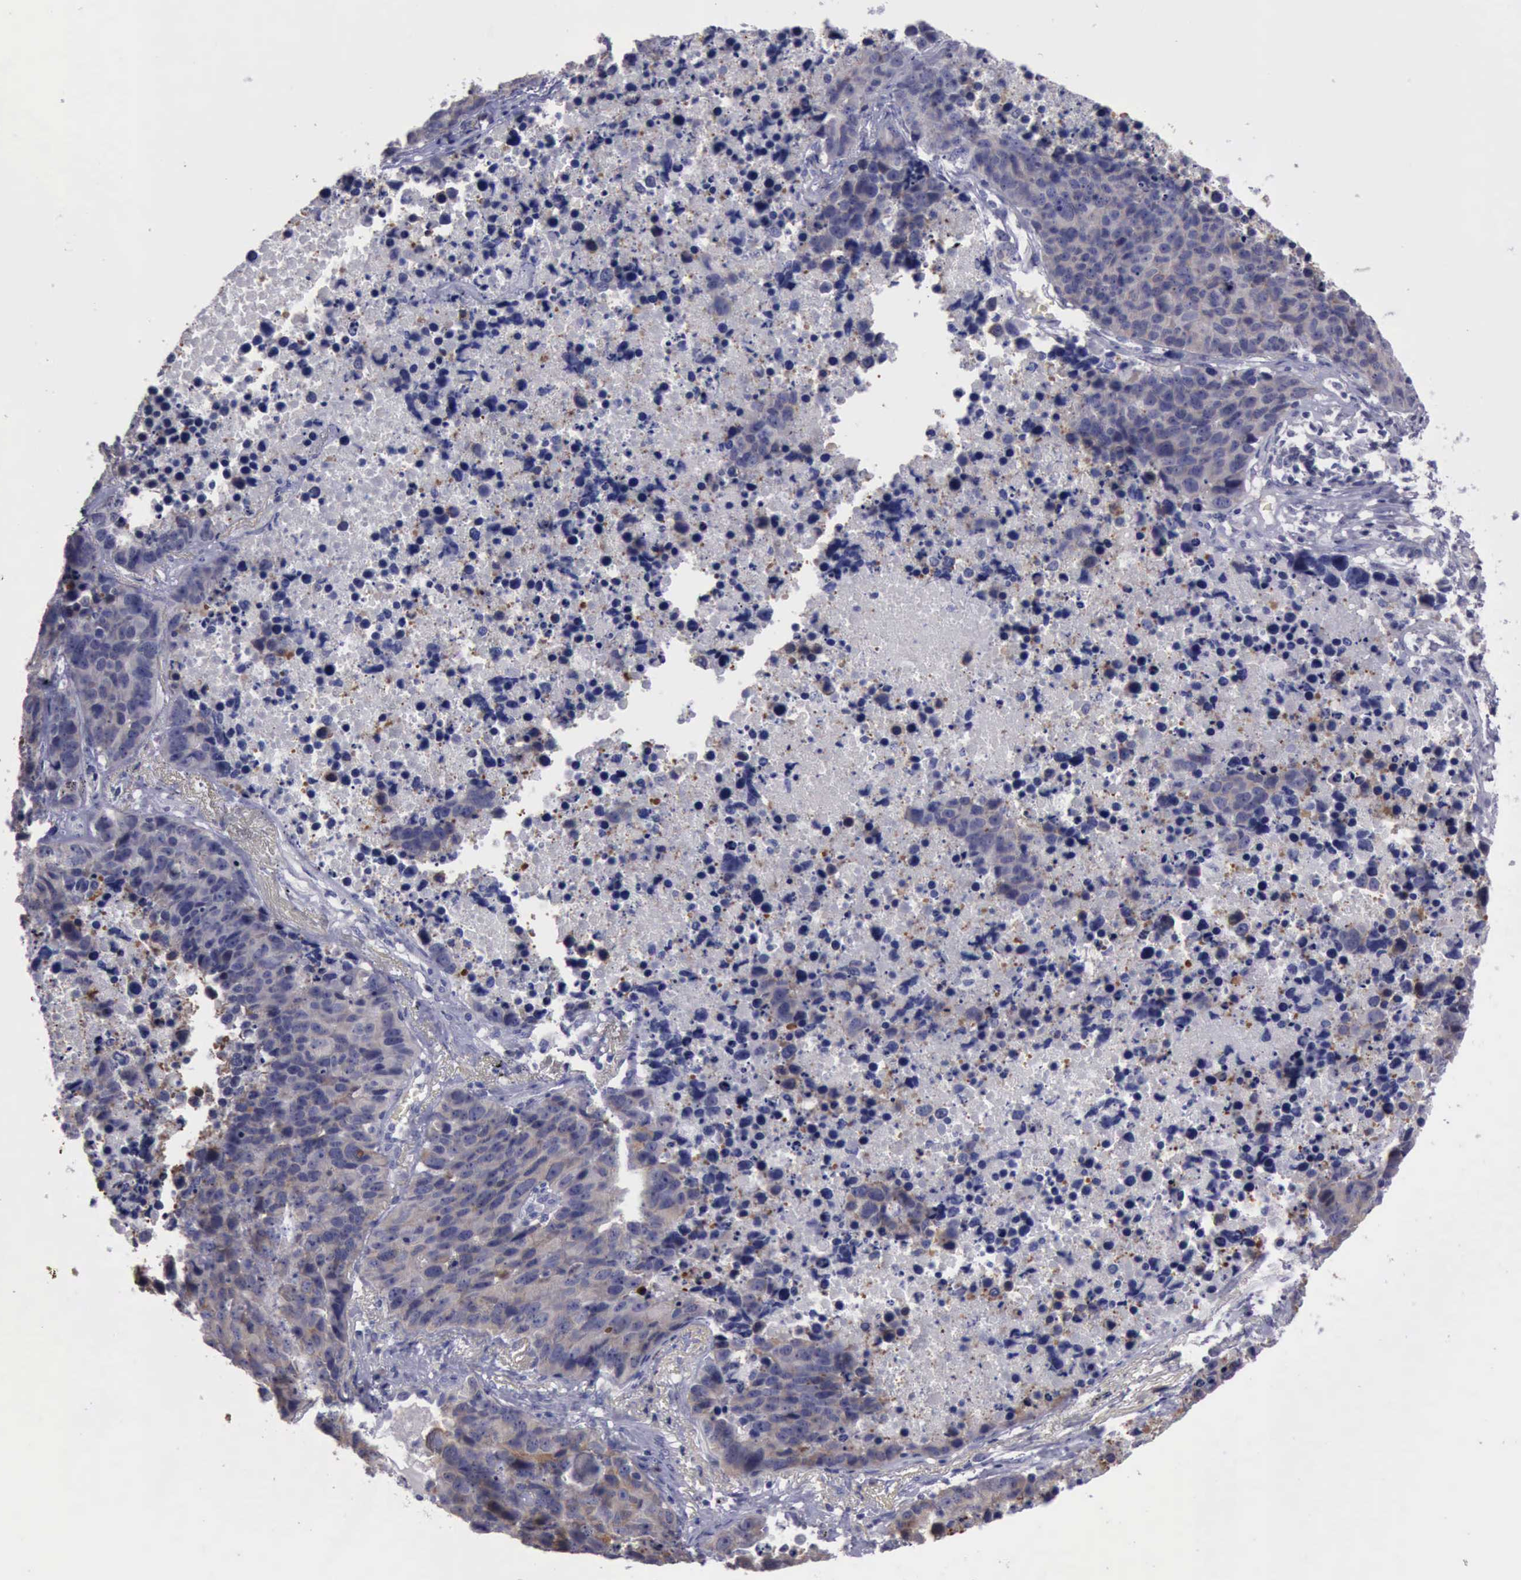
{"staining": {"intensity": "moderate", "quantity": "25%-75%", "location": "cytoplasmic/membranous"}, "tissue": "lung cancer", "cell_type": "Tumor cells", "image_type": "cancer", "snomed": [{"axis": "morphology", "description": "Carcinoid, malignant, NOS"}, {"axis": "topography", "description": "Lung"}], "caption": "Immunohistochemistry micrograph of neoplastic tissue: human carcinoid (malignant) (lung) stained using IHC exhibits medium levels of moderate protein expression localized specifically in the cytoplasmic/membranous of tumor cells, appearing as a cytoplasmic/membranous brown color.", "gene": "CEP128", "patient": {"sex": "male", "age": 60}}